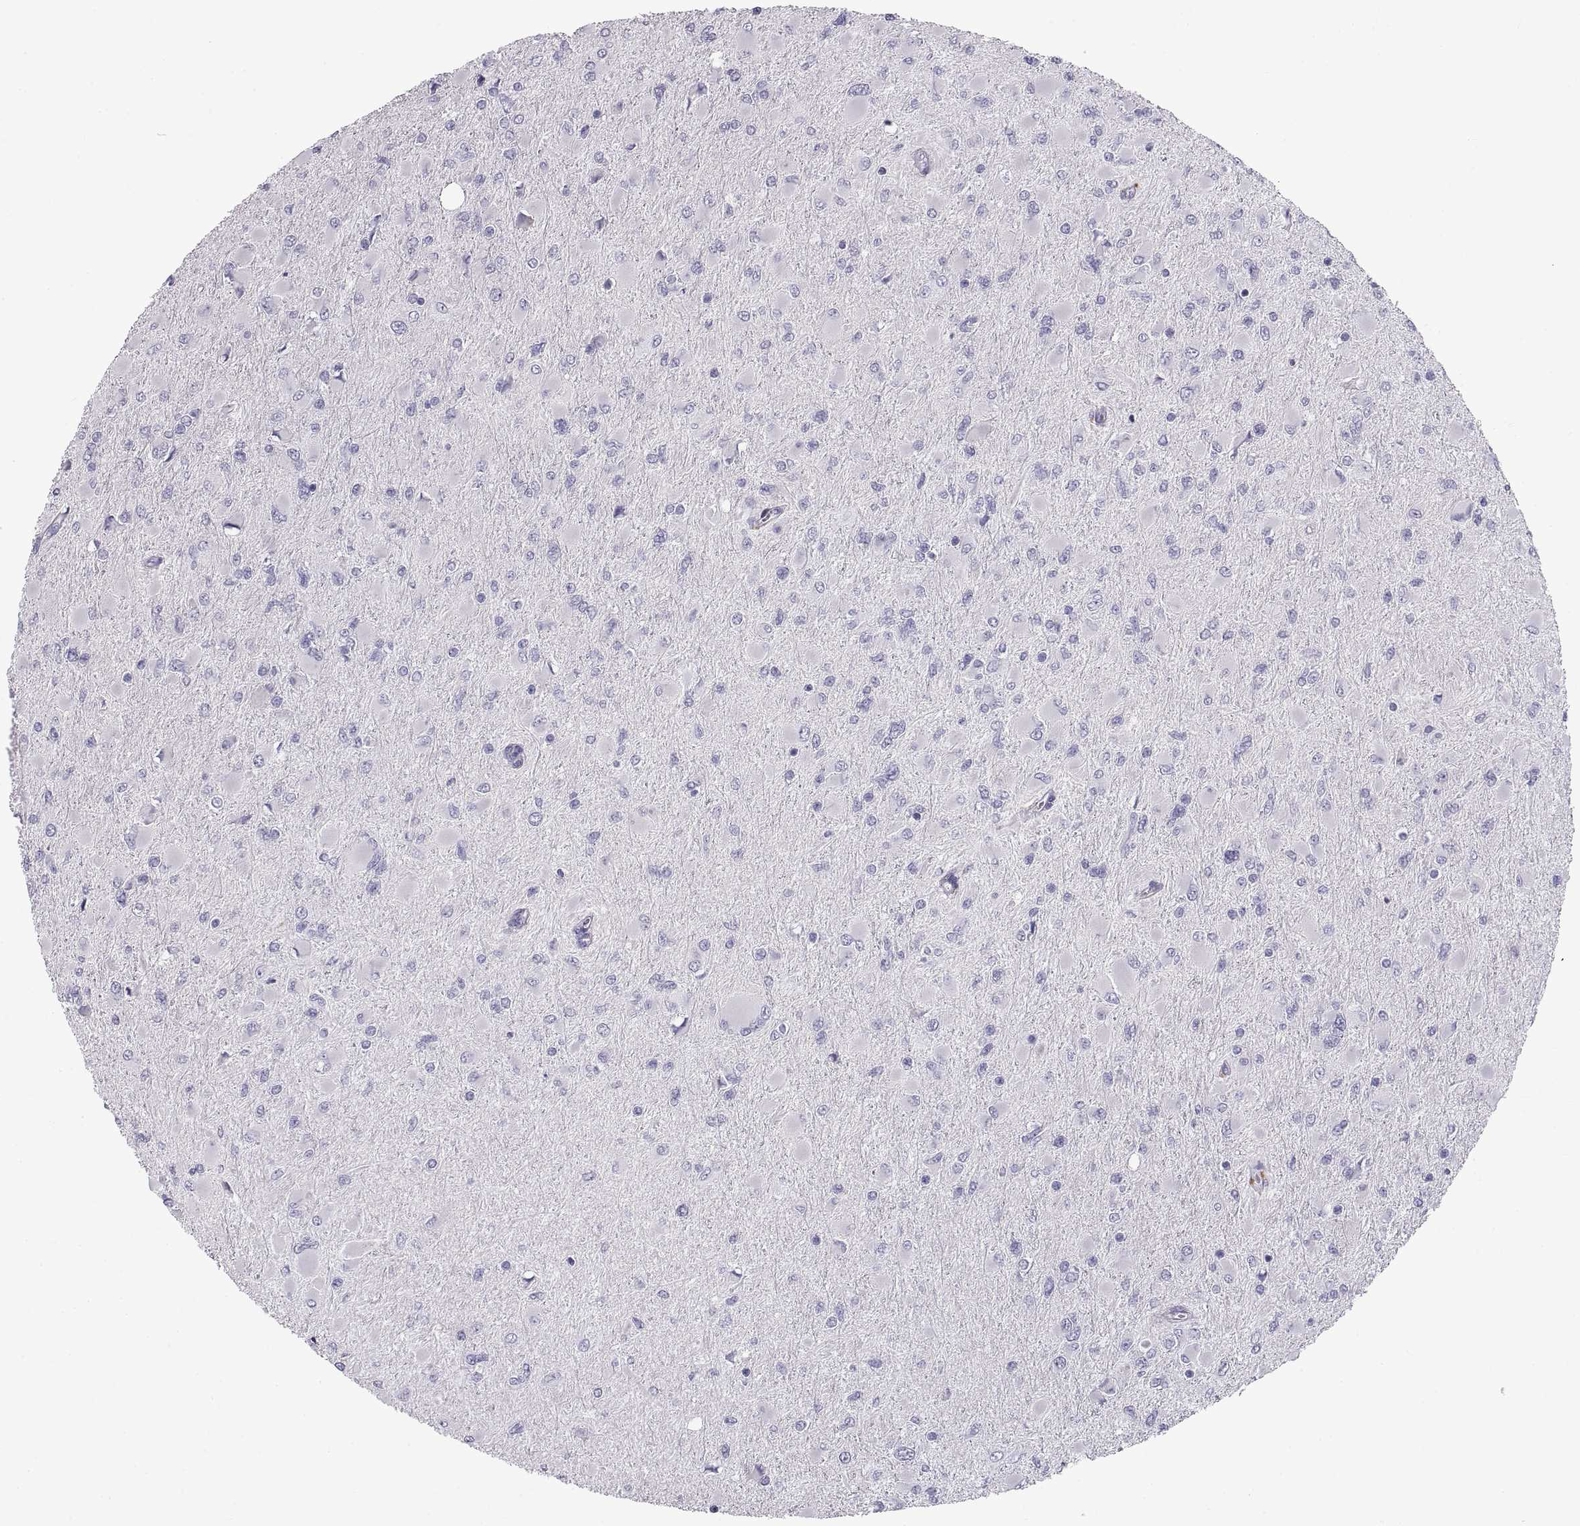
{"staining": {"intensity": "negative", "quantity": "none", "location": "none"}, "tissue": "glioma", "cell_type": "Tumor cells", "image_type": "cancer", "snomed": [{"axis": "morphology", "description": "Glioma, malignant, High grade"}, {"axis": "topography", "description": "Cerebral cortex"}], "caption": "A high-resolution image shows immunohistochemistry (IHC) staining of malignant glioma (high-grade), which reveals no significant expression in tumor cells.", "gene": "CRYBB3", "patient": {"sex": "female", "age": 36}}